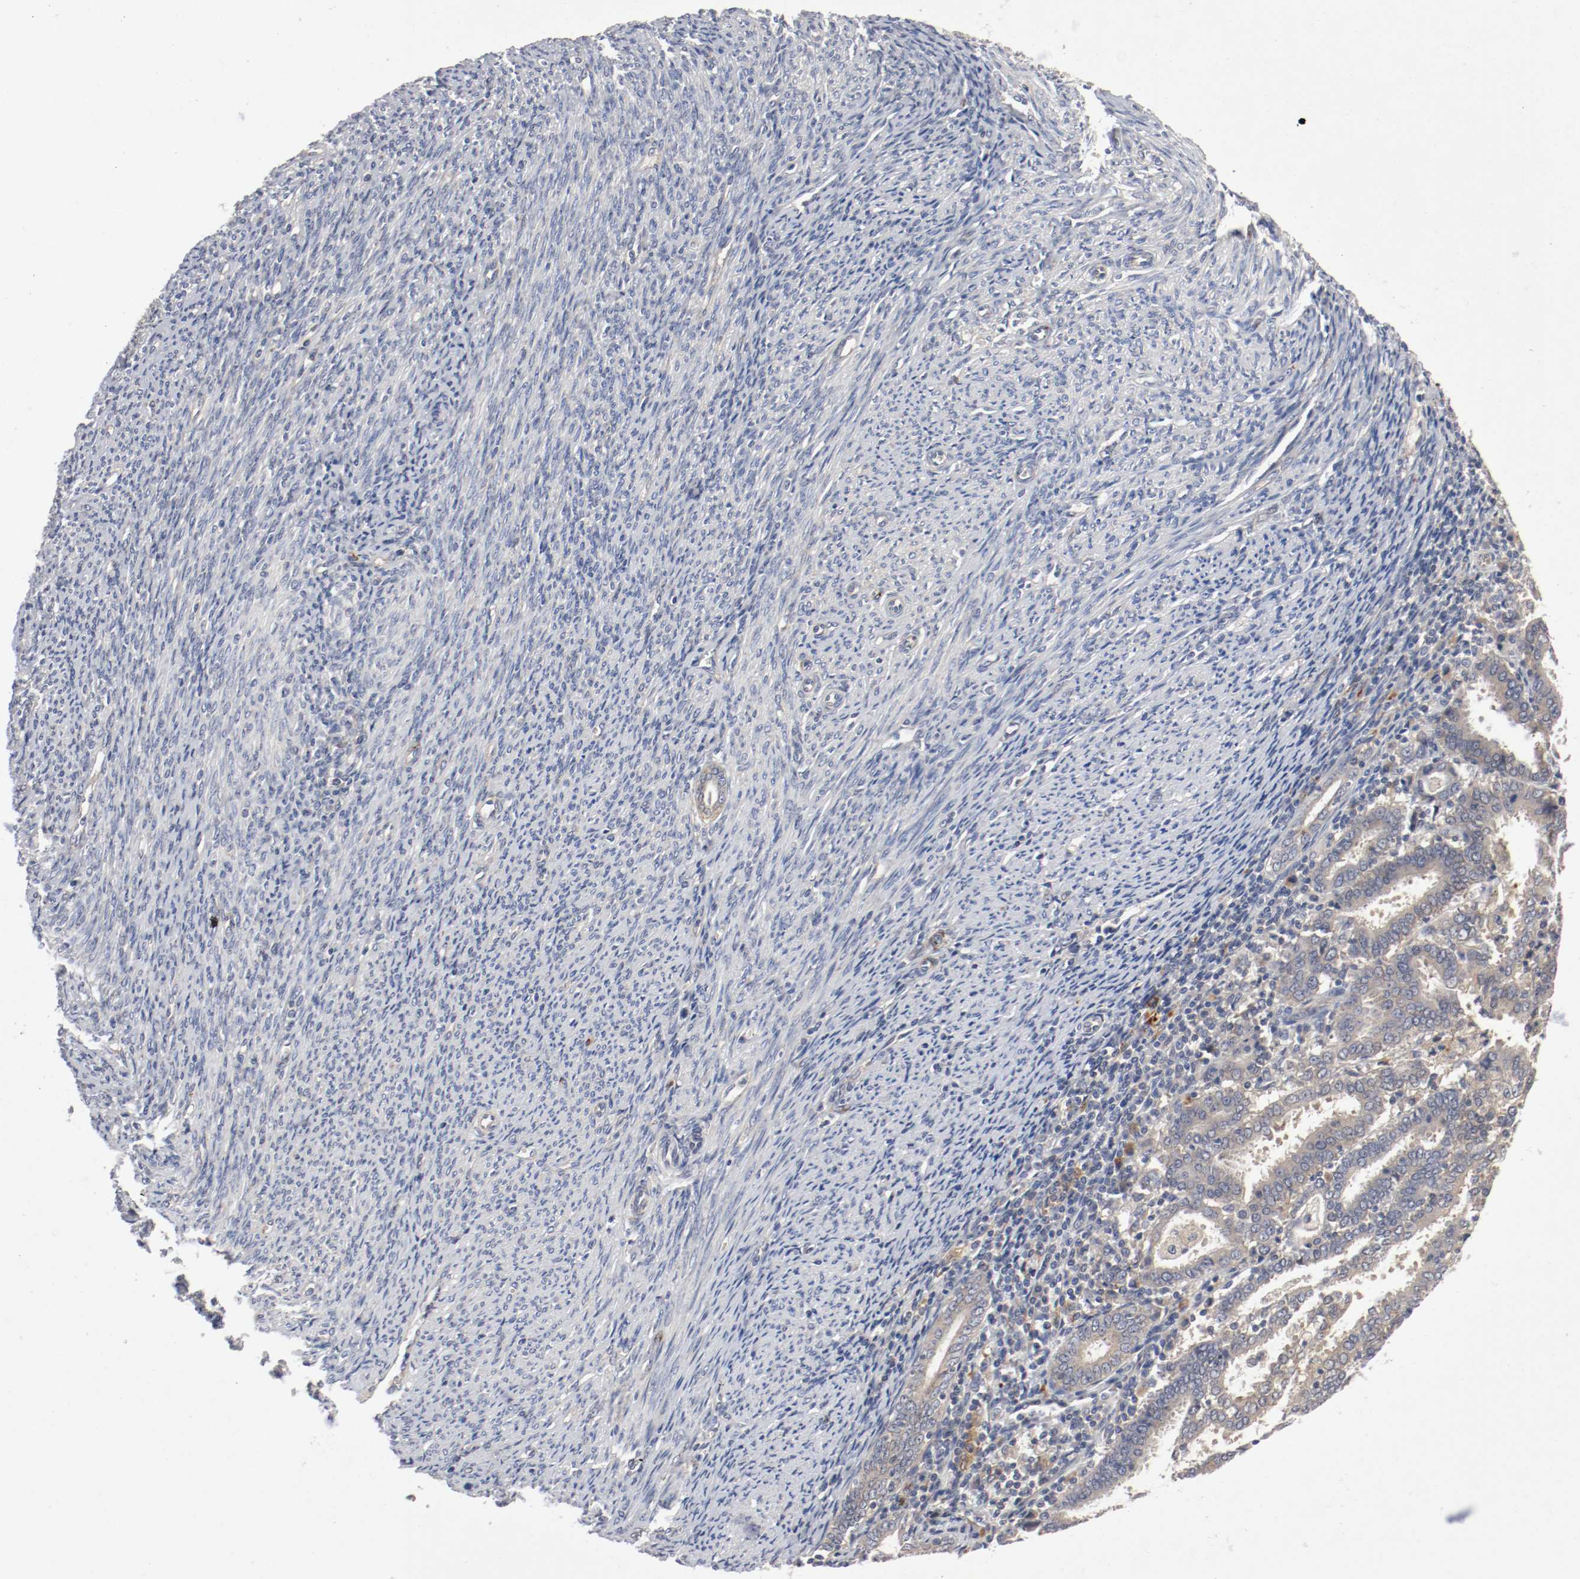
{"staining": {"intensity": "weak", "quantity": "25%-75%", "location": "cytoplasmic/membranous"}, "tissue": "endometrial cancer", "cell_type": "Tumor cells", "image_type": "cancer", "snomed": [{"axis": "morphology", "description": "Adenocarcinoma, NOS"}, {"axis": "topography", "description": "Uterus"}], "caption": "Endometrial cancer (adenocarcinoma) stained with a brown dye demonstrates weak cytoplasmic/membranous positive positivity in approximately 25%-75% of tumor cells.", "gene": "REN", "patient": {"sex": "female", "age": 83}}